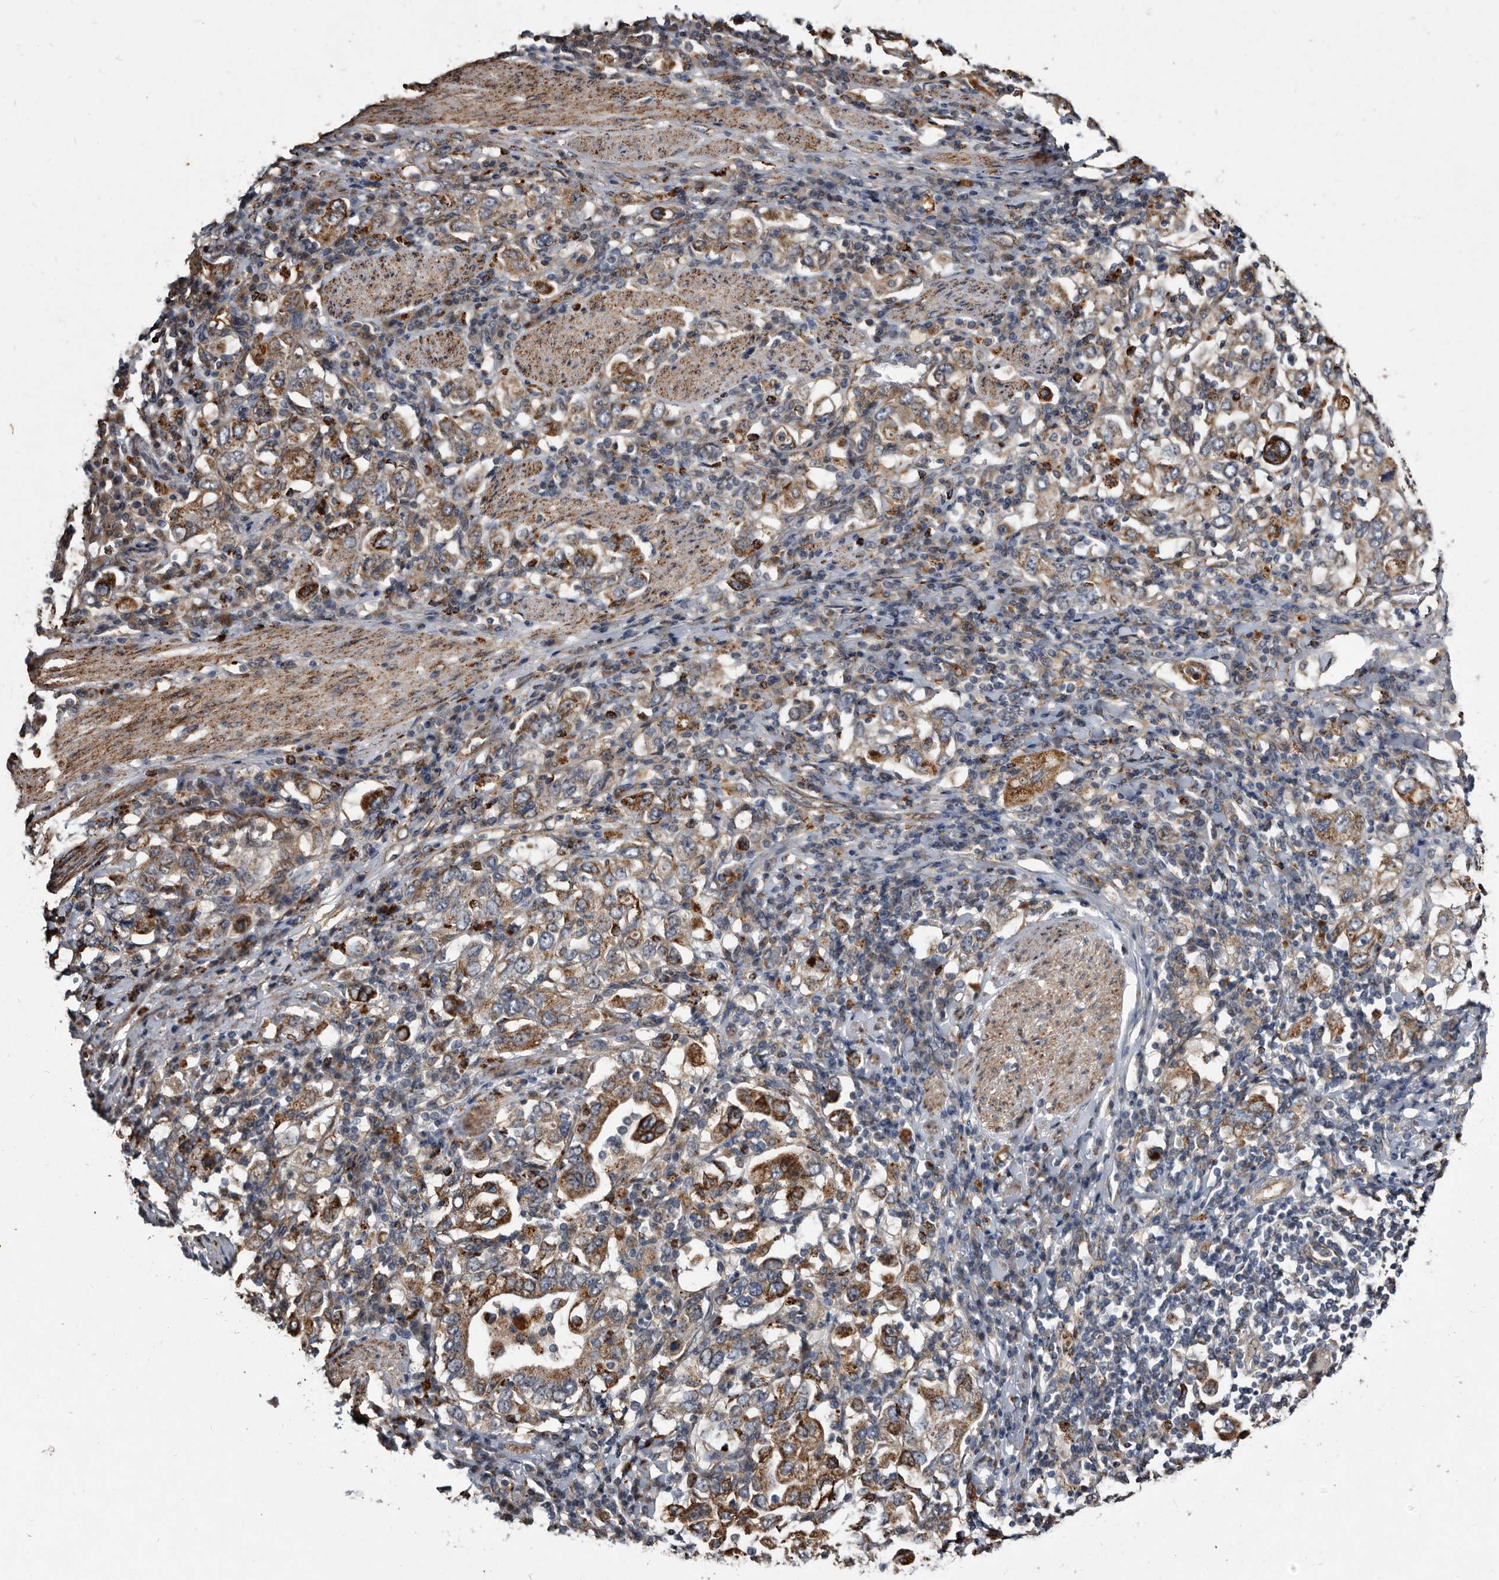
{"staining": {"intensity": "strong", "quantity": ">75%", "location": "cytoplasmic/membranous"}, "tissue": "stomach cancer", "cell_type": "Tumor cells", "image_type": "cancer", "snomed": [{"axis": "morphology", "description": "Adenocarcinoma, NOS"}, {"axis": "topography", "description": "Stomach, upper"}], "caption": "The immunohistochemical stain highlights strong cytoplasmic/membranous positivity in tumor cells of stomach cancer tissue.", "gene": "CTSA", "patient": {"sex": "male", "age": 62}}